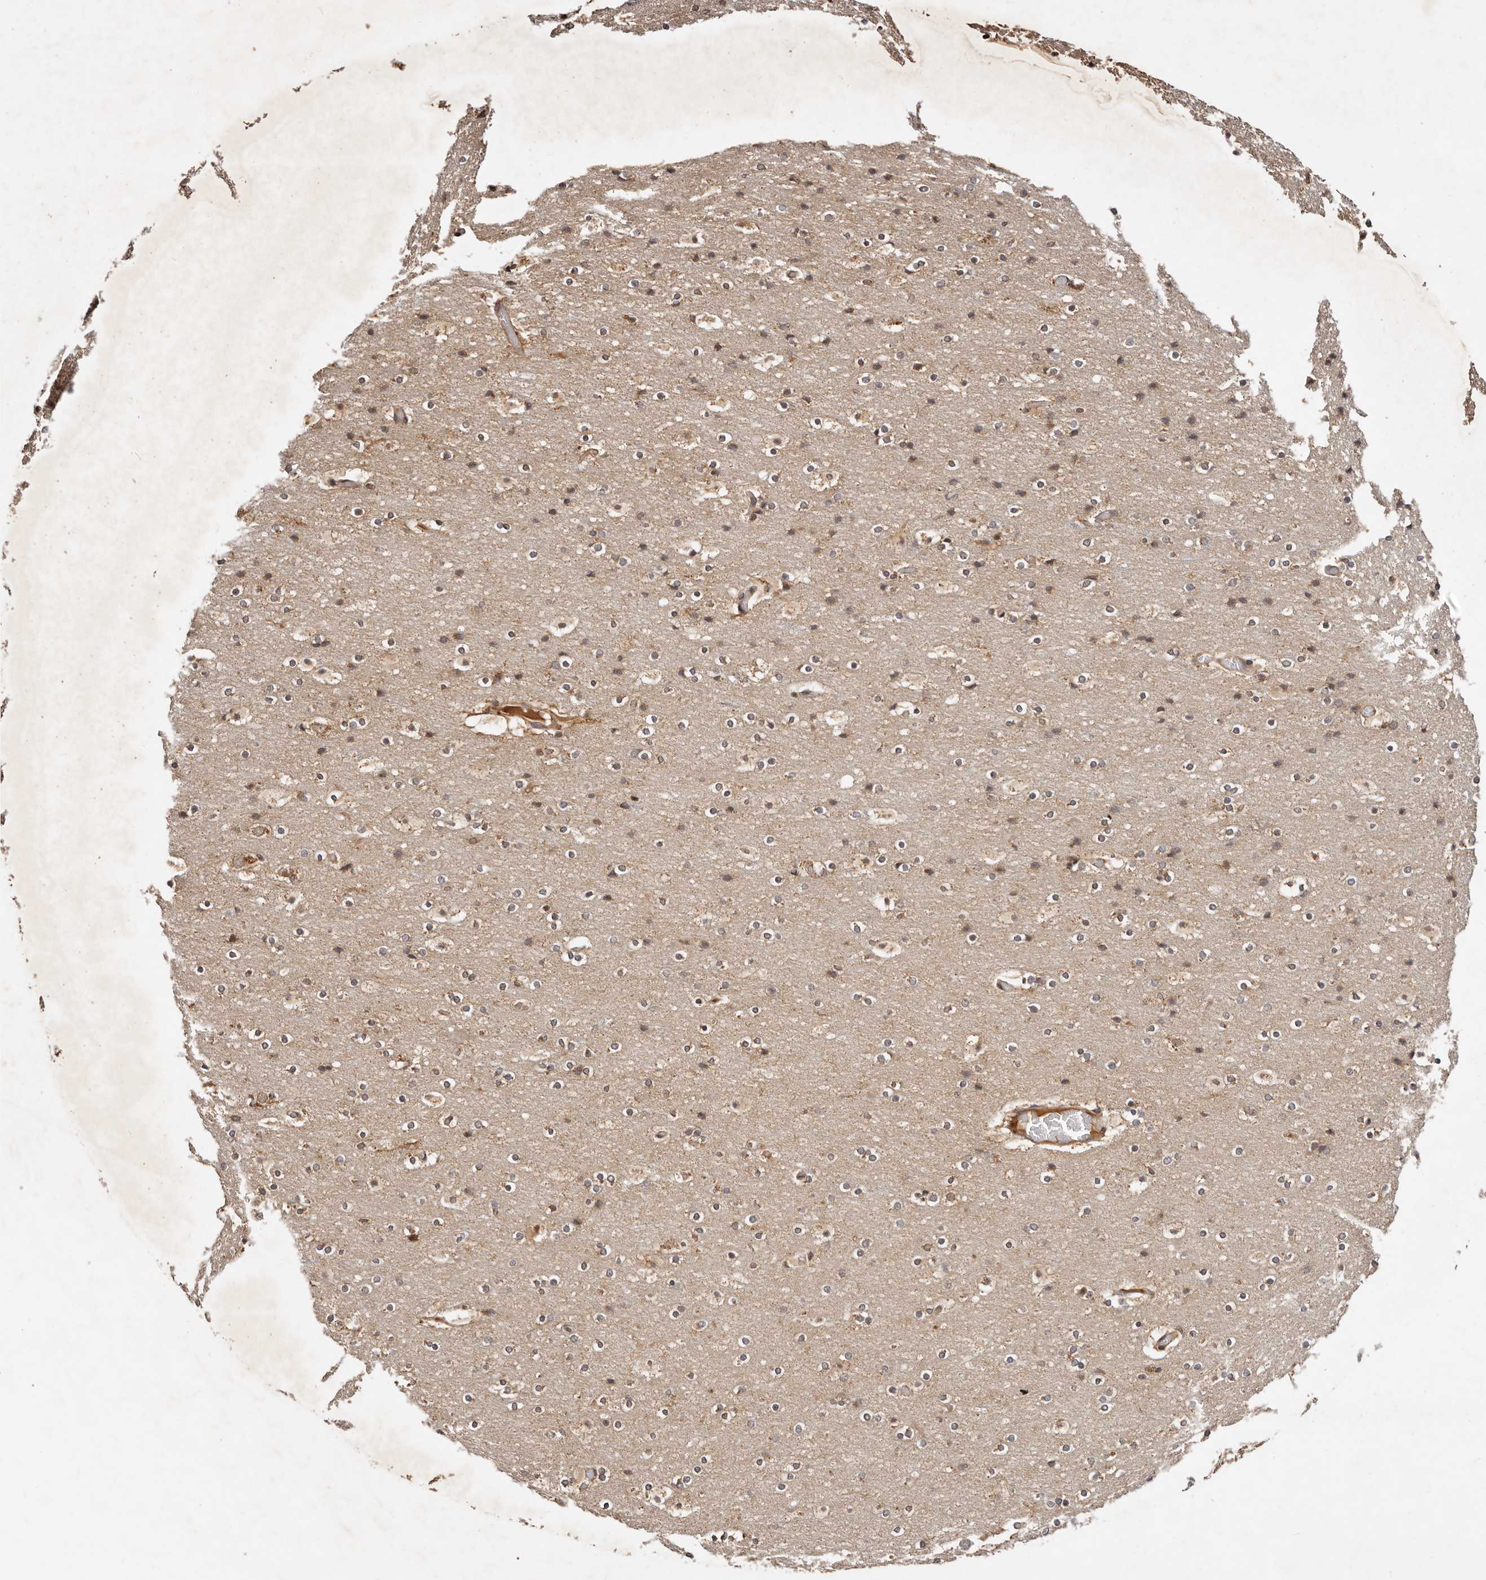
{"staining": {"intensity": "moderate", "quantity": ">75%", "location": "cytoplasmic/membranous"}, "tissue": "cerebral cortex", "cell_type": "Endothelial cells", "image_type": "normal", "snomed": [{"axis": "morphology", "description": "Normal tissue, NOS"}, {"axis": "topography", "description": "Cerebral cortex"}], "caption": "About >75% of endothelial cells in benign cerebral cortex demonstrate moderate cytoplasmic/membranous protein expression as visualized by brown immunohistochemical staining.", "gene": "DENND11", "patient": {"sex": "male", "age": 57}}